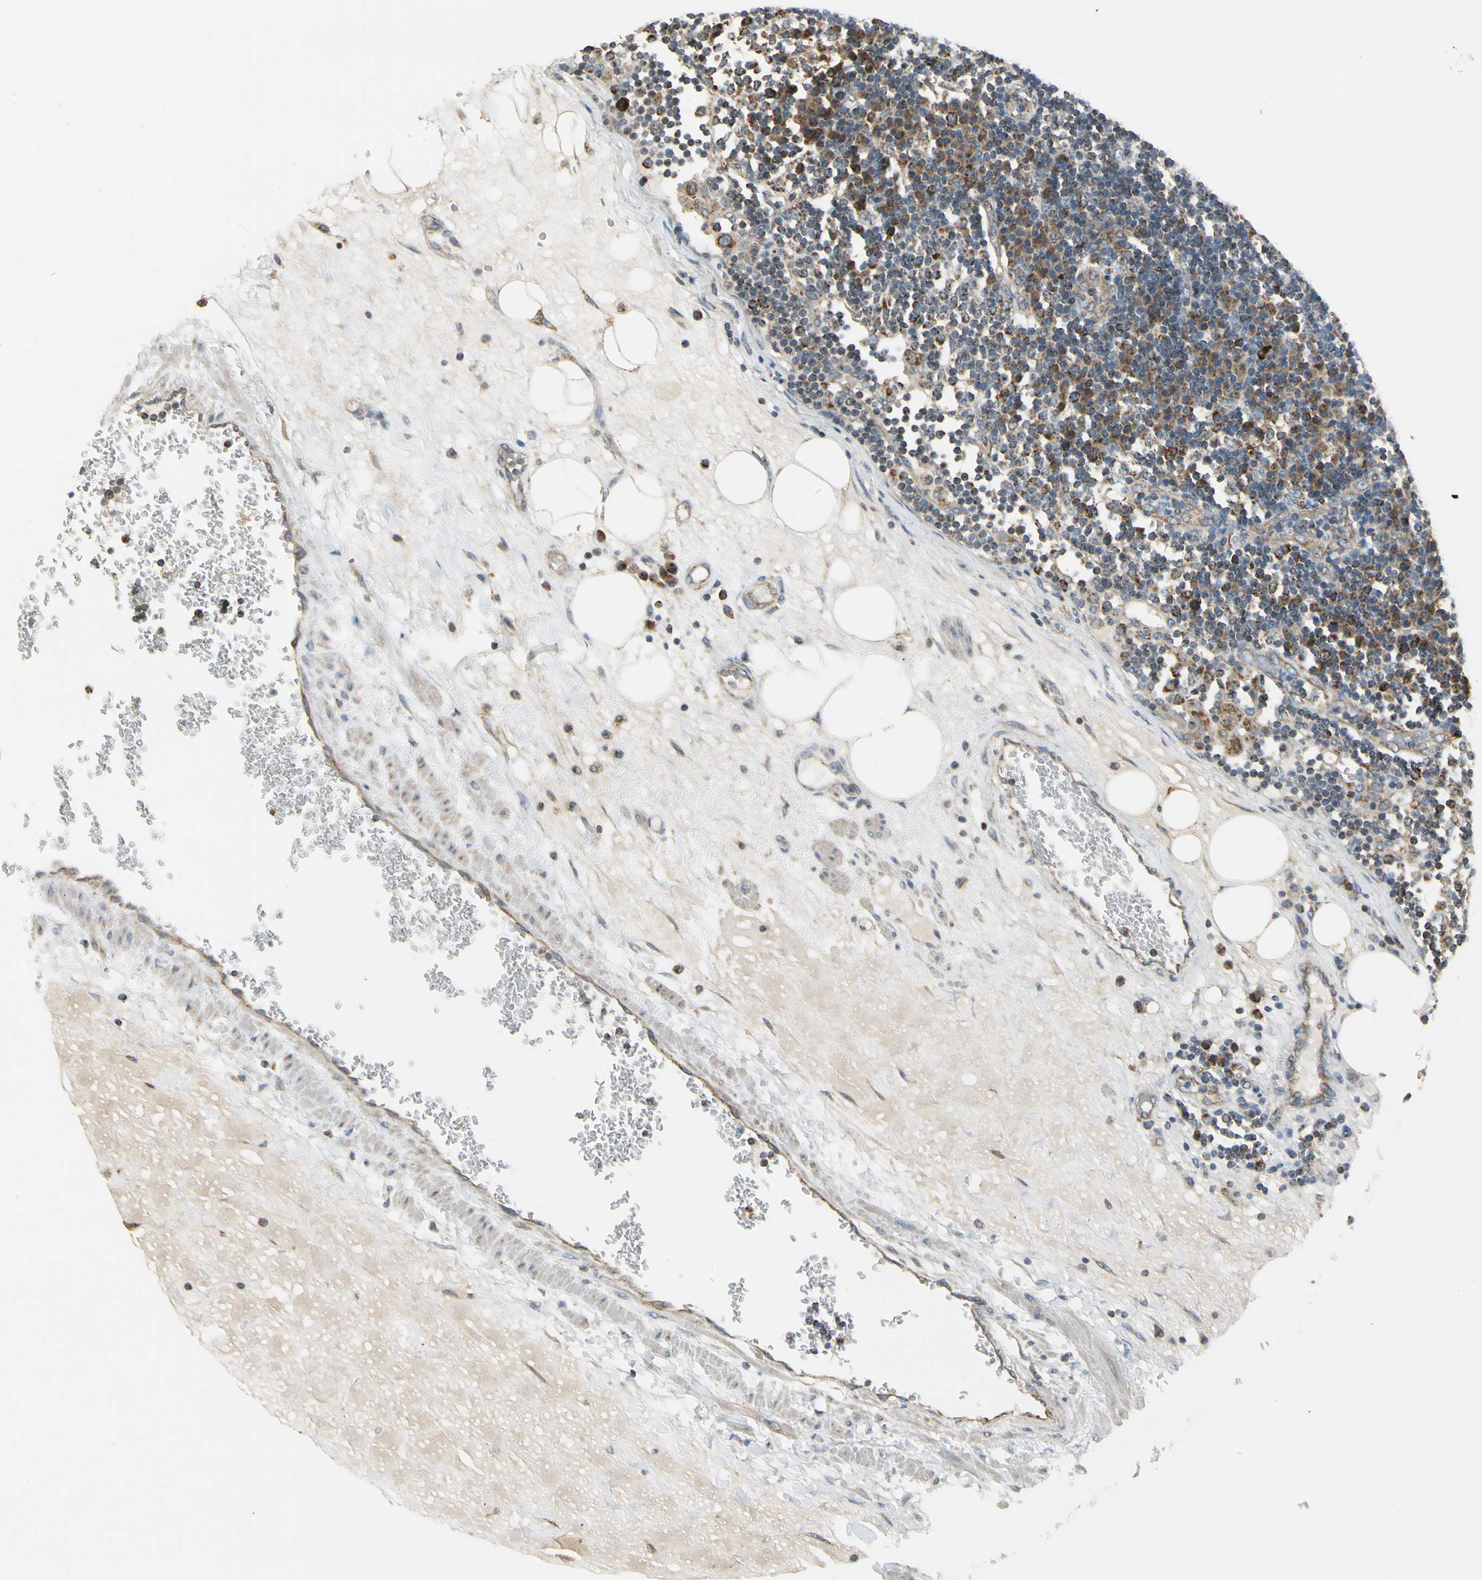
{"staining": {"intensity": "strong", "quantity": ">75%", "location": "cytoplasmic/membranous"}, "tissue": "lymph node", "cell_type": "Germinal center cells", "image_type": "normal", "snomed": [{"axis": "morphology", "description": "Normal tissue, NOS"}, {"axis": "morphology", "description": "Squamous cell carcinoma, metastatic, NOS"}, {"axis": "topography", "description": "Lymph node"}], "caption": "A micrograph of lymph node stained for a protein exhibits strong cytoplasmic/membranous brown staining in germinal center cells. The staining is performed using DAB brown chromogen to label protein expression. The nuclei are counter-stained blue using hematoxylin.", "gene": "EPHB3", "patient": {"sex": "female", "age": 53}}